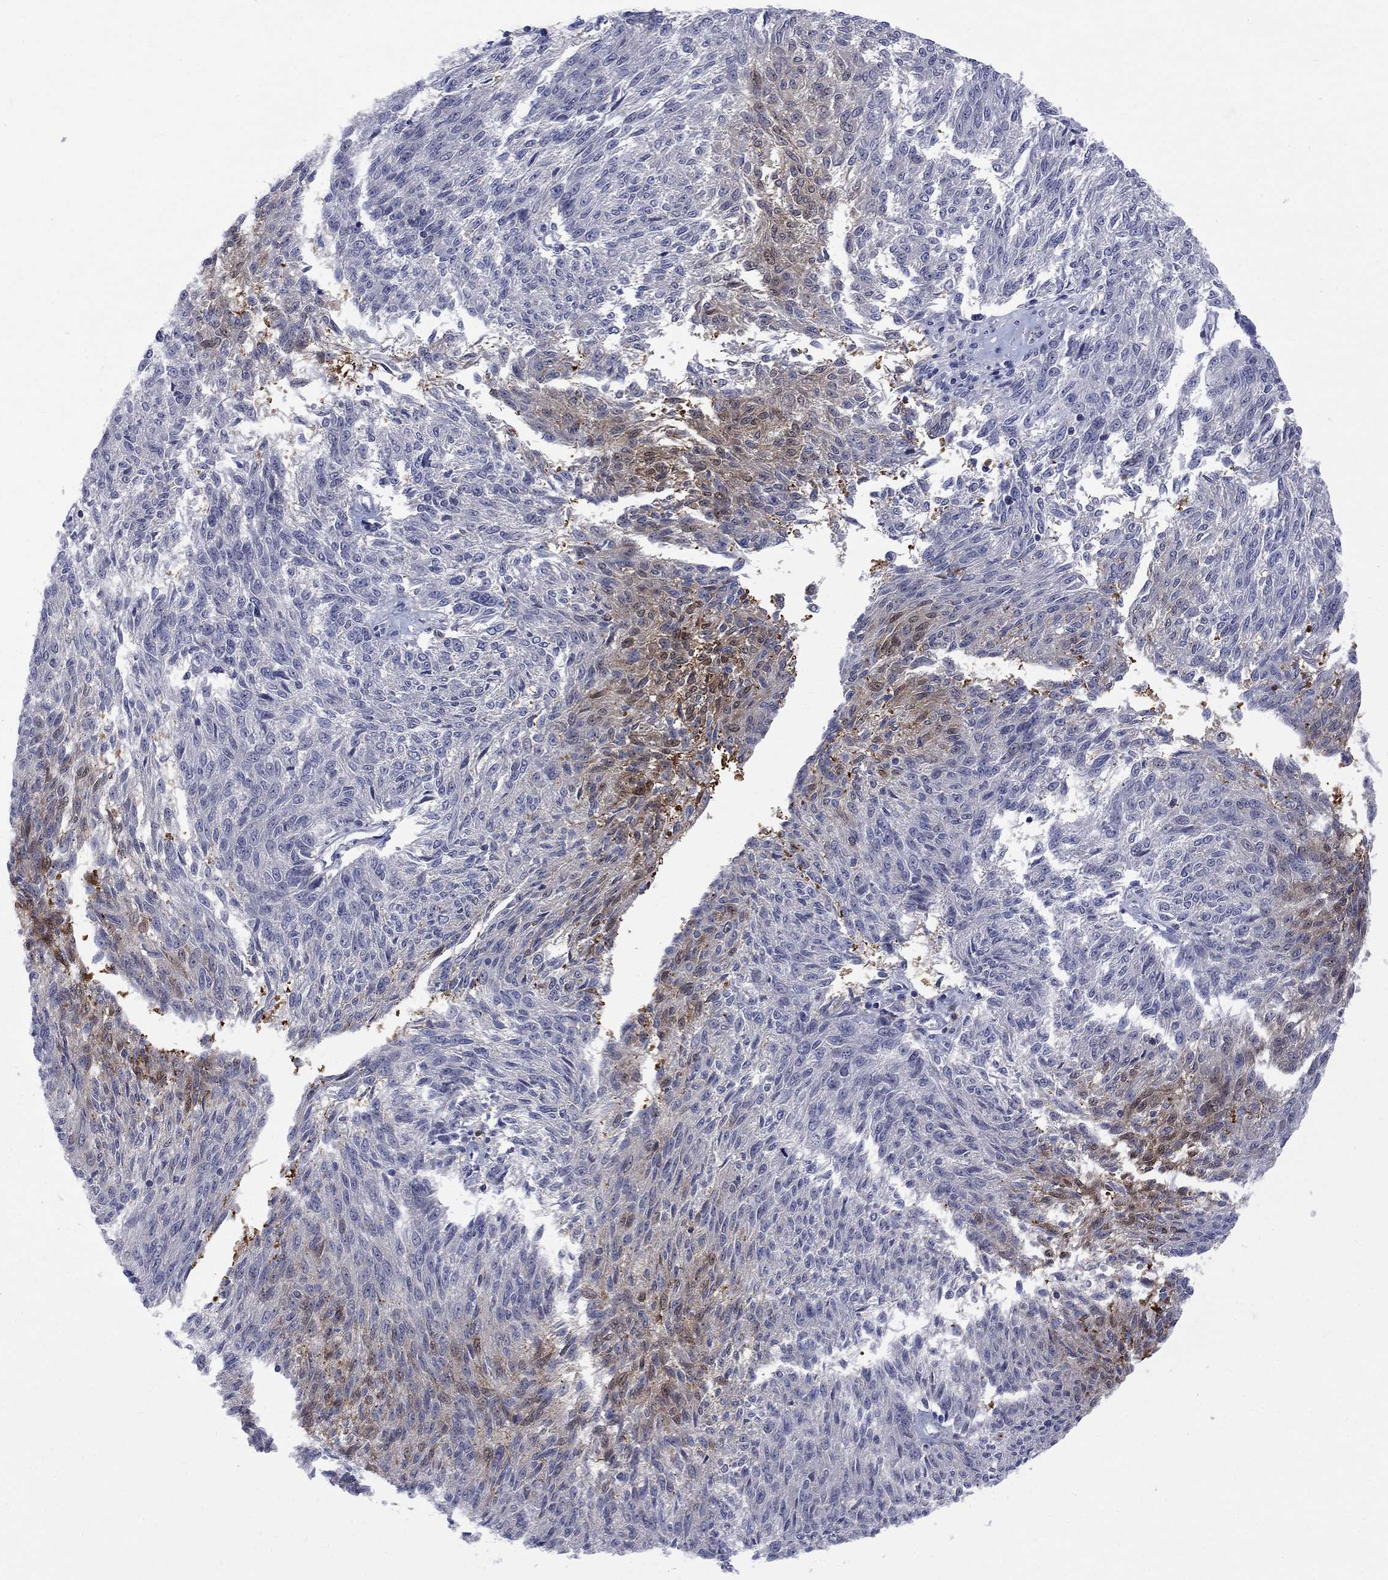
{"staining": {"intensity": "moderate", "quantity": "<25%", "location": "cytoplasmic/membranous"}, "tissue": "melanoma", "cell_type": "Tumor cells", "image_type": "cancer", "snomed": [{"axis": "morphology", "description": "Malignant melanoma, NOS"}, {"axis": "topography", "description": "Skin"}], "caption": "The image demonstrates staining of malignant melanoma, revealing moderate cytoplasmic/membranous protein expression (brown color) within tumor cells.", "gene": "HKDC1", "patient": {"sex": "female", "age": 72}}